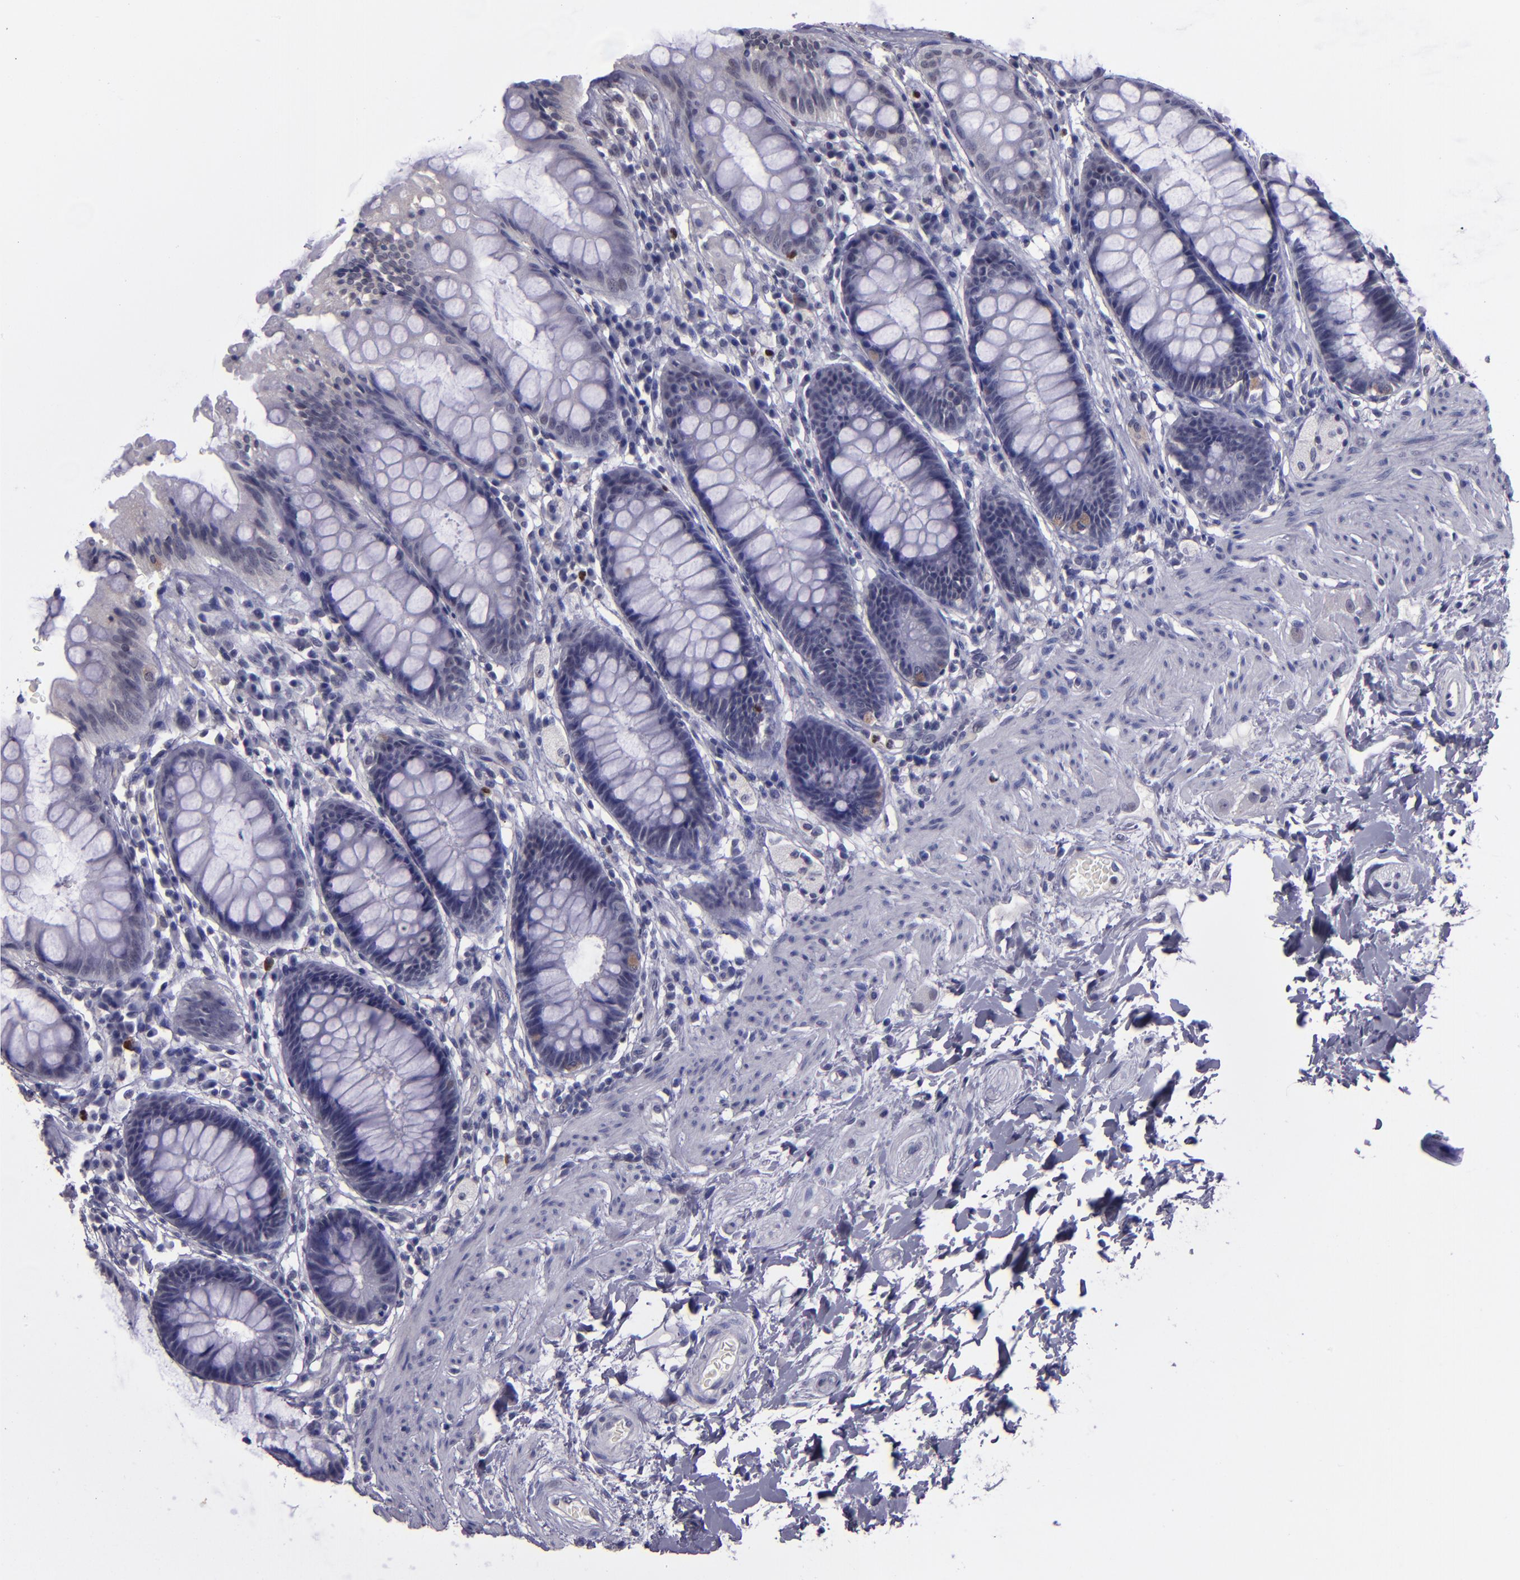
{"staining": {"intensity": "negative", "quantity": "none", "location": "none"}, "tissue": "rectum", "cell_type": "Glandular cells", "image_type": "normal", "snomed": [{"axis": "morphology", "description": "Normal tissue, NOS"}, {"axis": "topography", "description": "Rectum"}], "caption": "This histopathology image is of unremarkable rectum stained with IHC to label a protein in brown with the nuclei are counter-stained blue. There is no positivity in glandular cells. (Brightfield microscopy of DAB immunohistochemistry (IHC) at high magnification).", "gene": "CEBPE", "patient": {"sex": "female", "age": 46}}